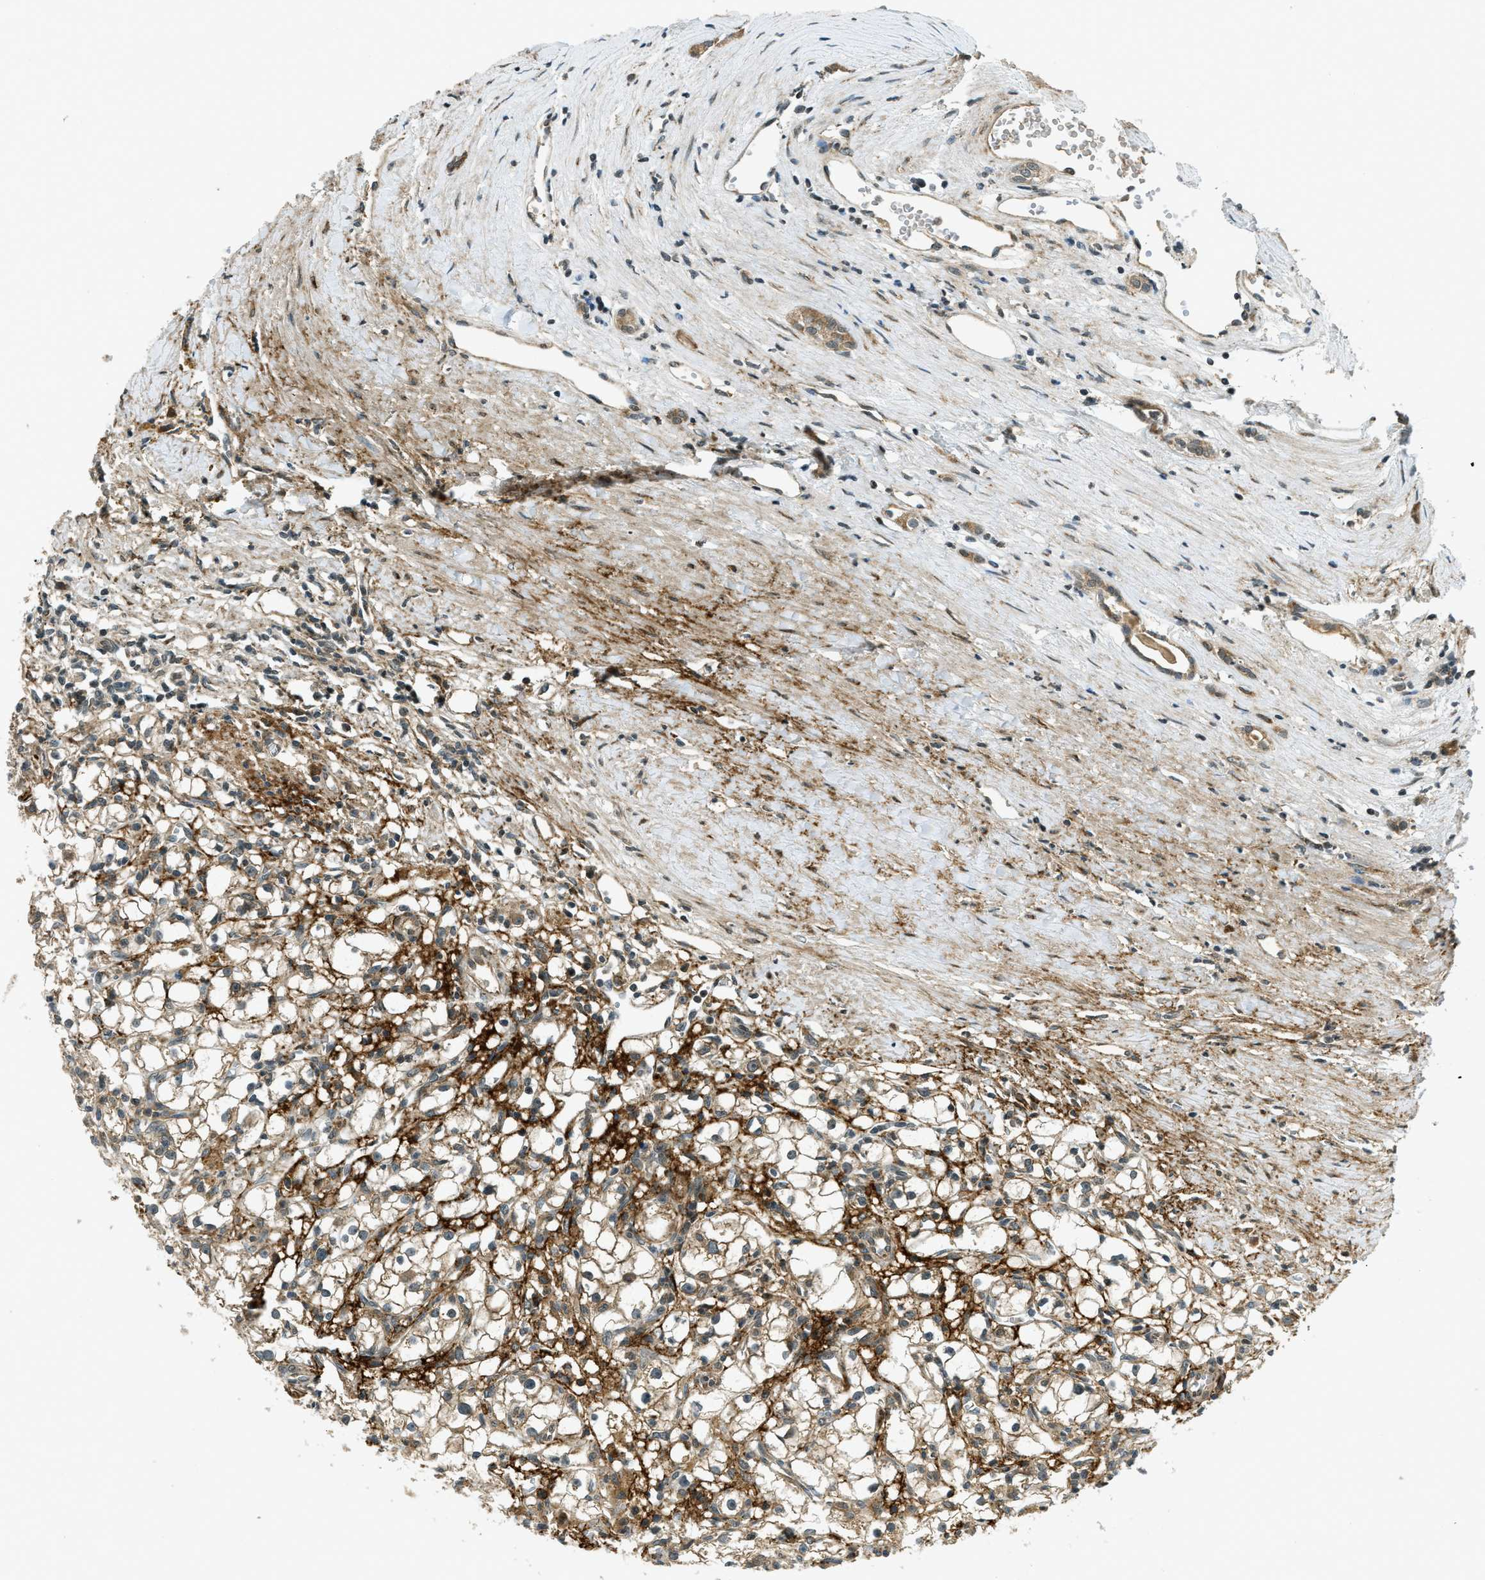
{"staining": {"intensity": "moderate", "quantity": "25%-75%", "location": "cytoplasmic/membranous"}, "tissue": "renal cancer", "cell_type": "Tumor cells", "image_type": "cancer", "snomed": [{"axis": "morphology", "description": "Adenocarcinoma, NOS"}, {"axis": "topography", "description": "Kidney"}], "caption": "Renal cancer was stained to show a protein in brown. There is medium levels of moderate cytoplasmic/membranous staining in approximately 25%-75% of tumor cells.", "gene": "EIF2AK3", "patient": {"sex": "male", "age": 56}}